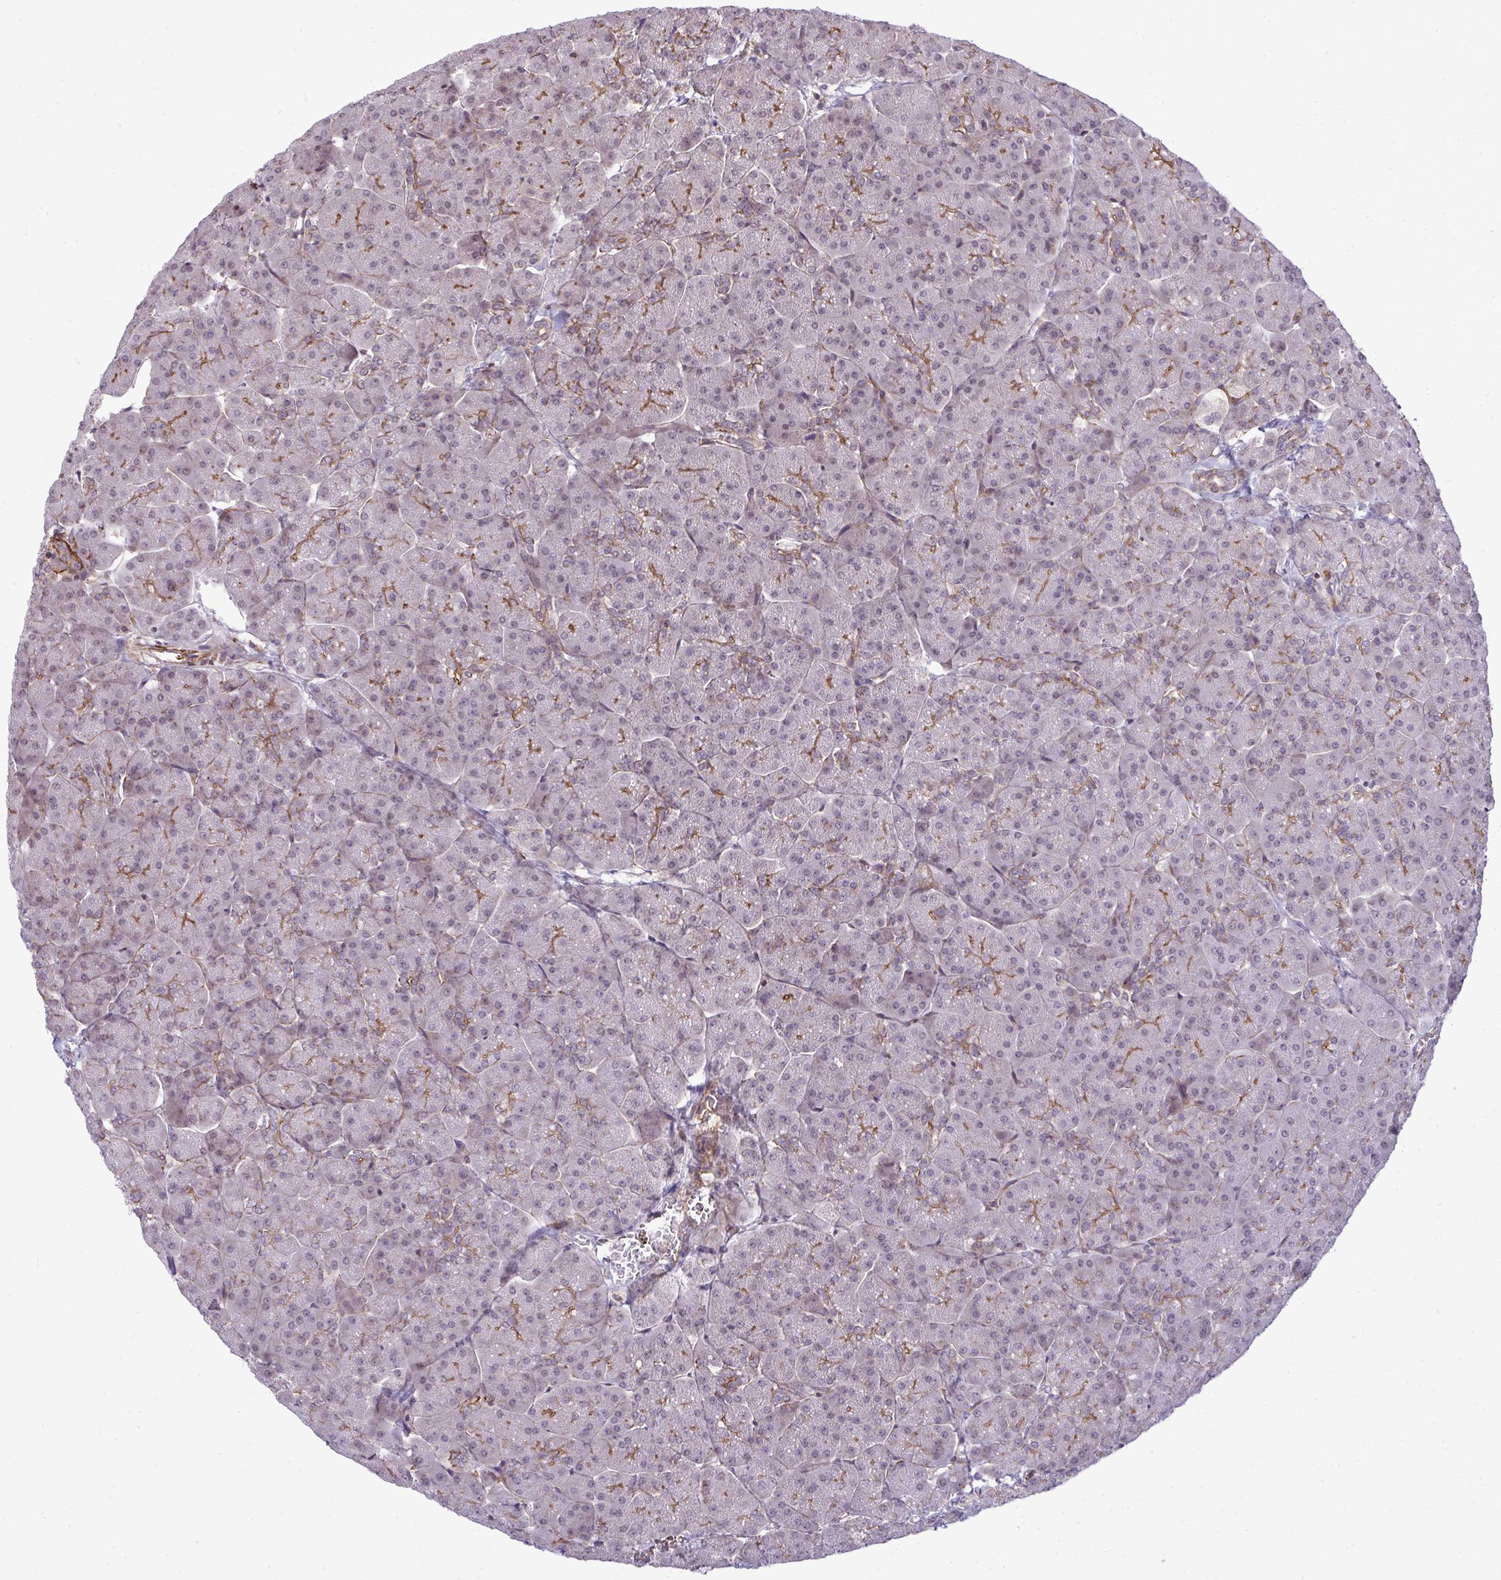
{"staining": {"intensity": "moderate", "quantity": "<25%", "location": "cytoplasmic/membranous"}, "tissue": "pancreas", "cell_type": "Exocrine glandular cells", "image_type": "normal", "snomed": [{"axis": "morphology", "description": "Normal tissue, NOS"}, {"axis": "topography", "description": "Pancreas"}, {"axis": "topography", "description": "Peripheral nerve tissue"}], "caption": "Moderate cytoplasmic/membranous expression for a protein is seen in approximately <25% of exocrine glandular cells of benign pancreas using IHC.", "gene": "FUT10", "patient": {"sex": "male", "age": 54}}